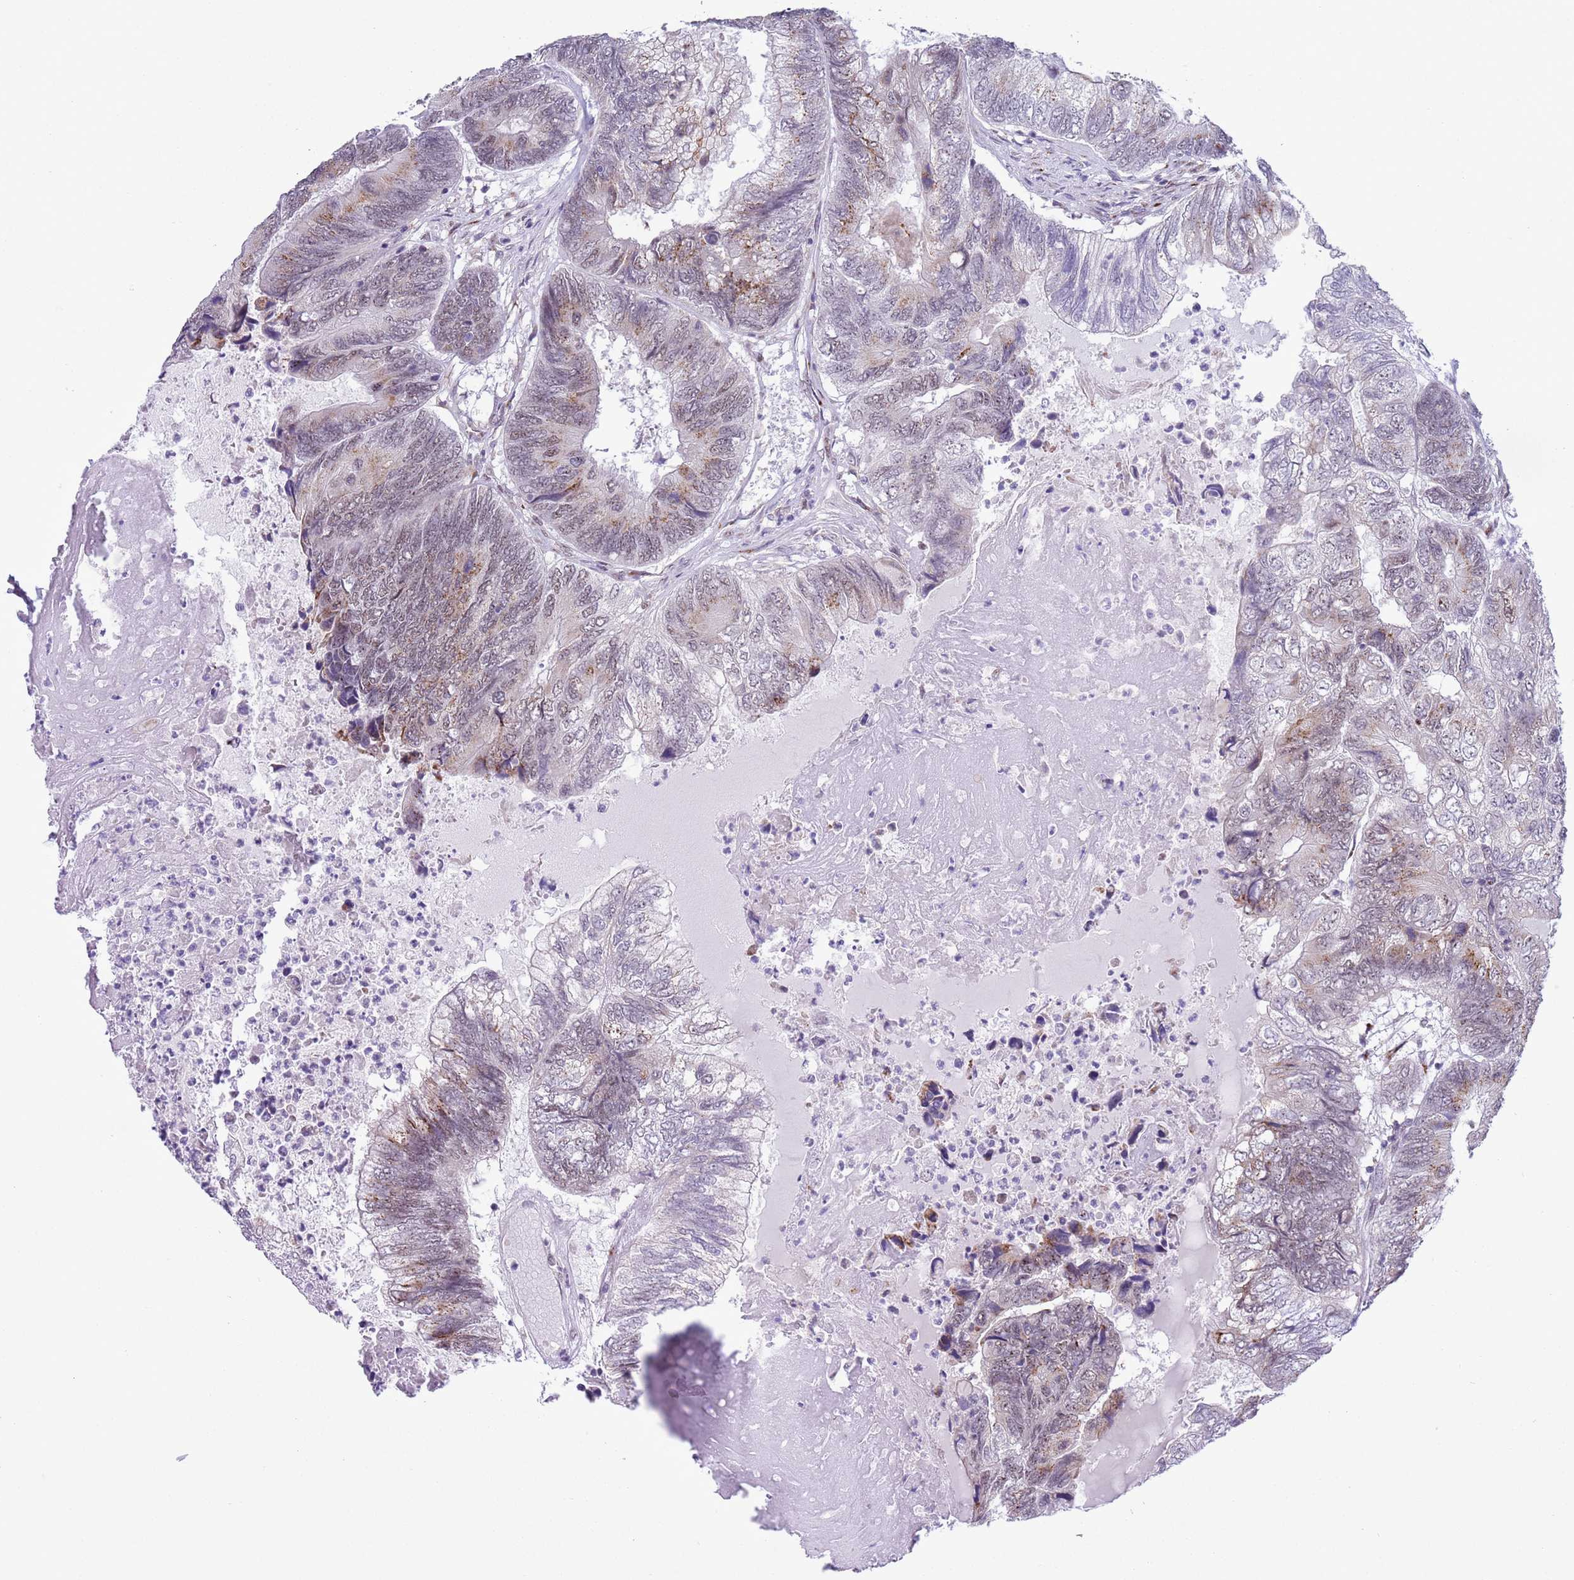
{"staining": {"intensity": "moderate", "quantity": "<25%", "location": "cytoplasmic/membranous,nuclear"}, "tissue": "colorectal cancer", "cell_type": "Tumor cells", "image_type": "cancer", "snomed": [{"axis": "morphology", "description": "Adenocarcinoma, NOS"}, {"axis": "topography", "description": "Colon"}], "caption": "A high-resolution micrograph shows immunohistochemistry staining of colorectal cancer, which shows moderate cytoplasmic/membranous and nuclear expression in about <25% of tumor cells. The staining was performed using DAB, with brown indicating positive protein expression. Nuclei are stained blue with hematoxylin.", "gene": "ZNF576", "patient": {"sex": "female", "age": 67}}